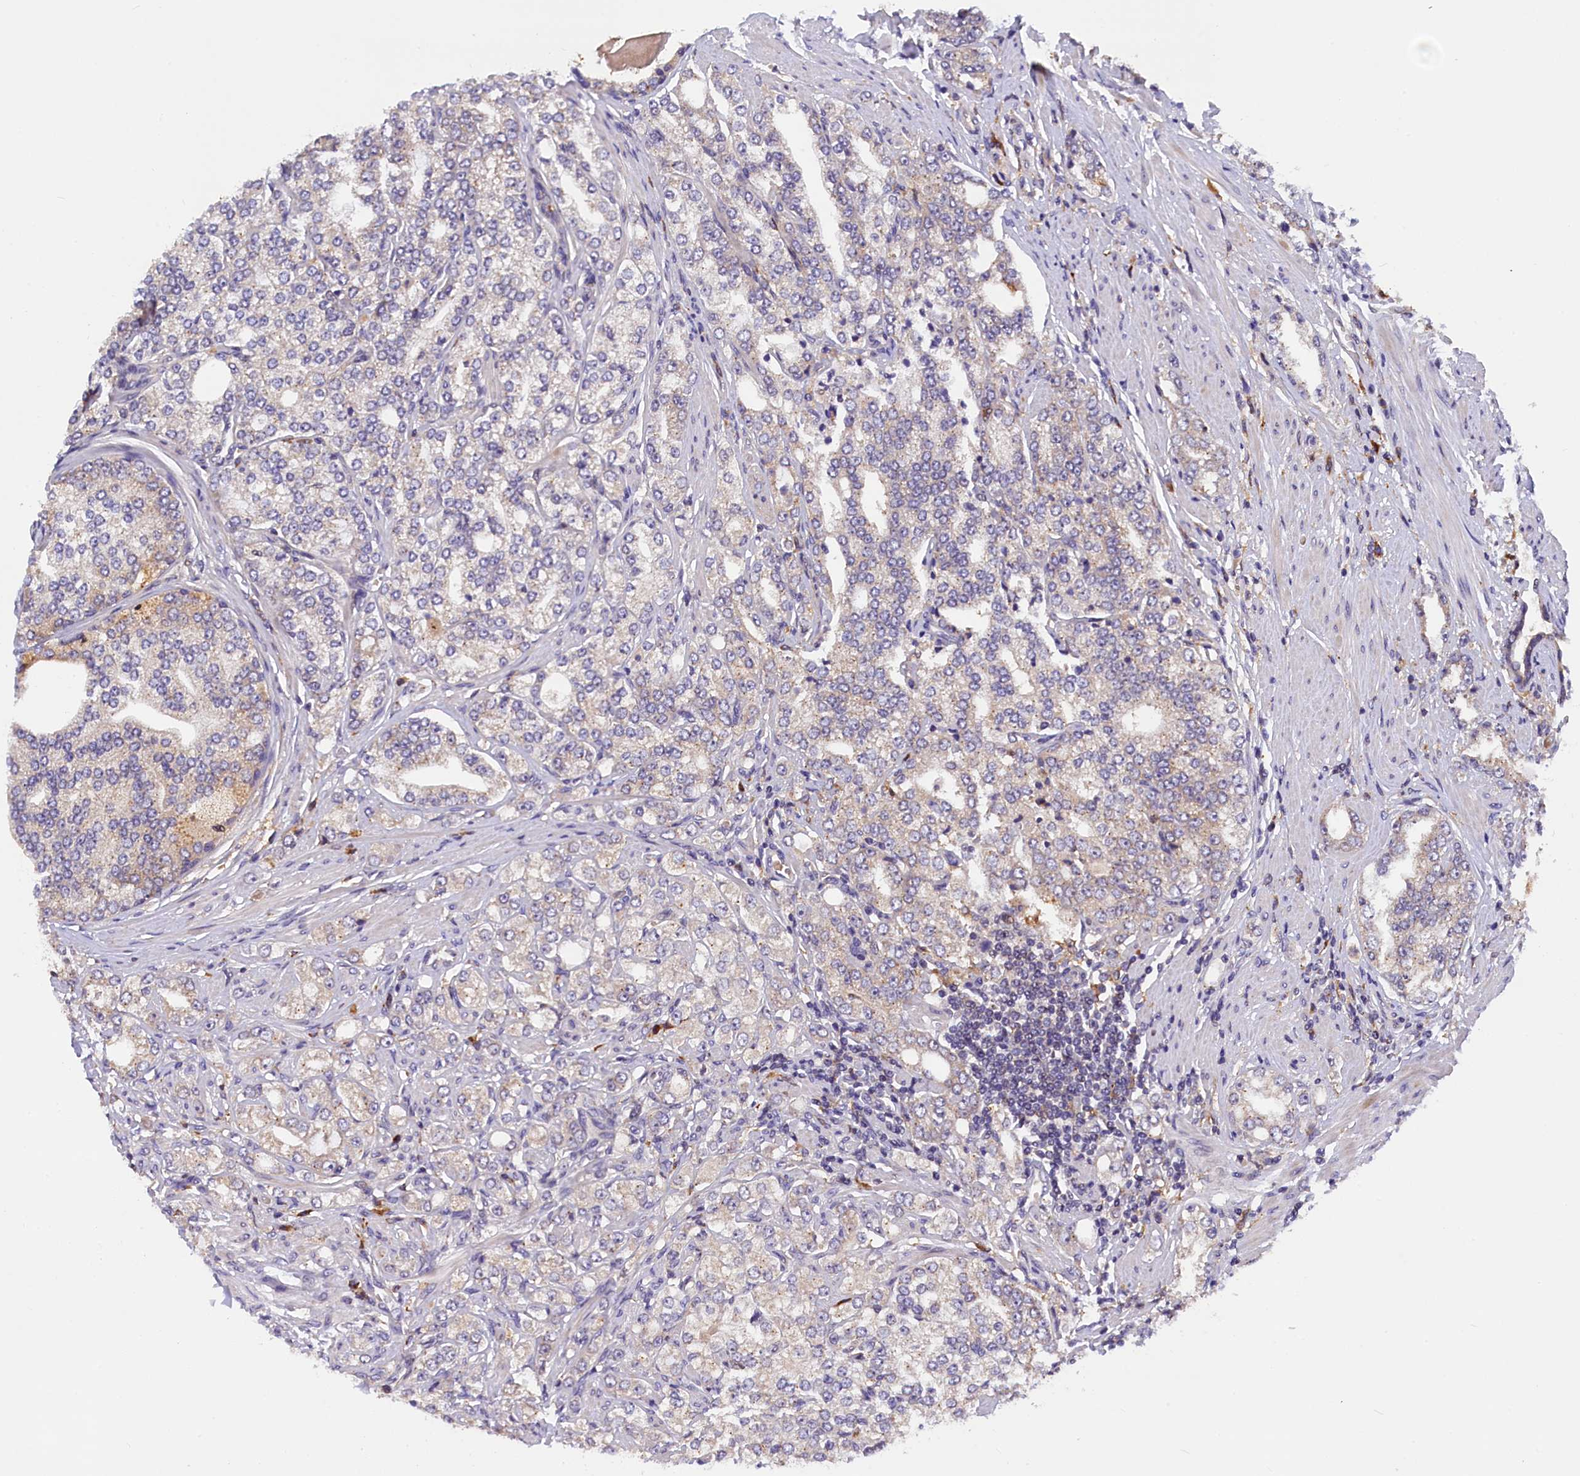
{"staining": {"intensity": "weak", "quantity": "<25%", "location": "cytoplasmic/membranous"}, "tissue": "prostate cancer", "cell_type": "Tumor cells", "image_type": "cancer", "snomed": [{"axis": "morphology", "description": "Adenocarcinoma, High grade"}, {"axis": "topography", "description": "Prostate"}], "caption": "Tumor cells show no significant staining in prostate cancer.", "gene": "NAIP", "patient": {"sex": "male", "age": 64}}